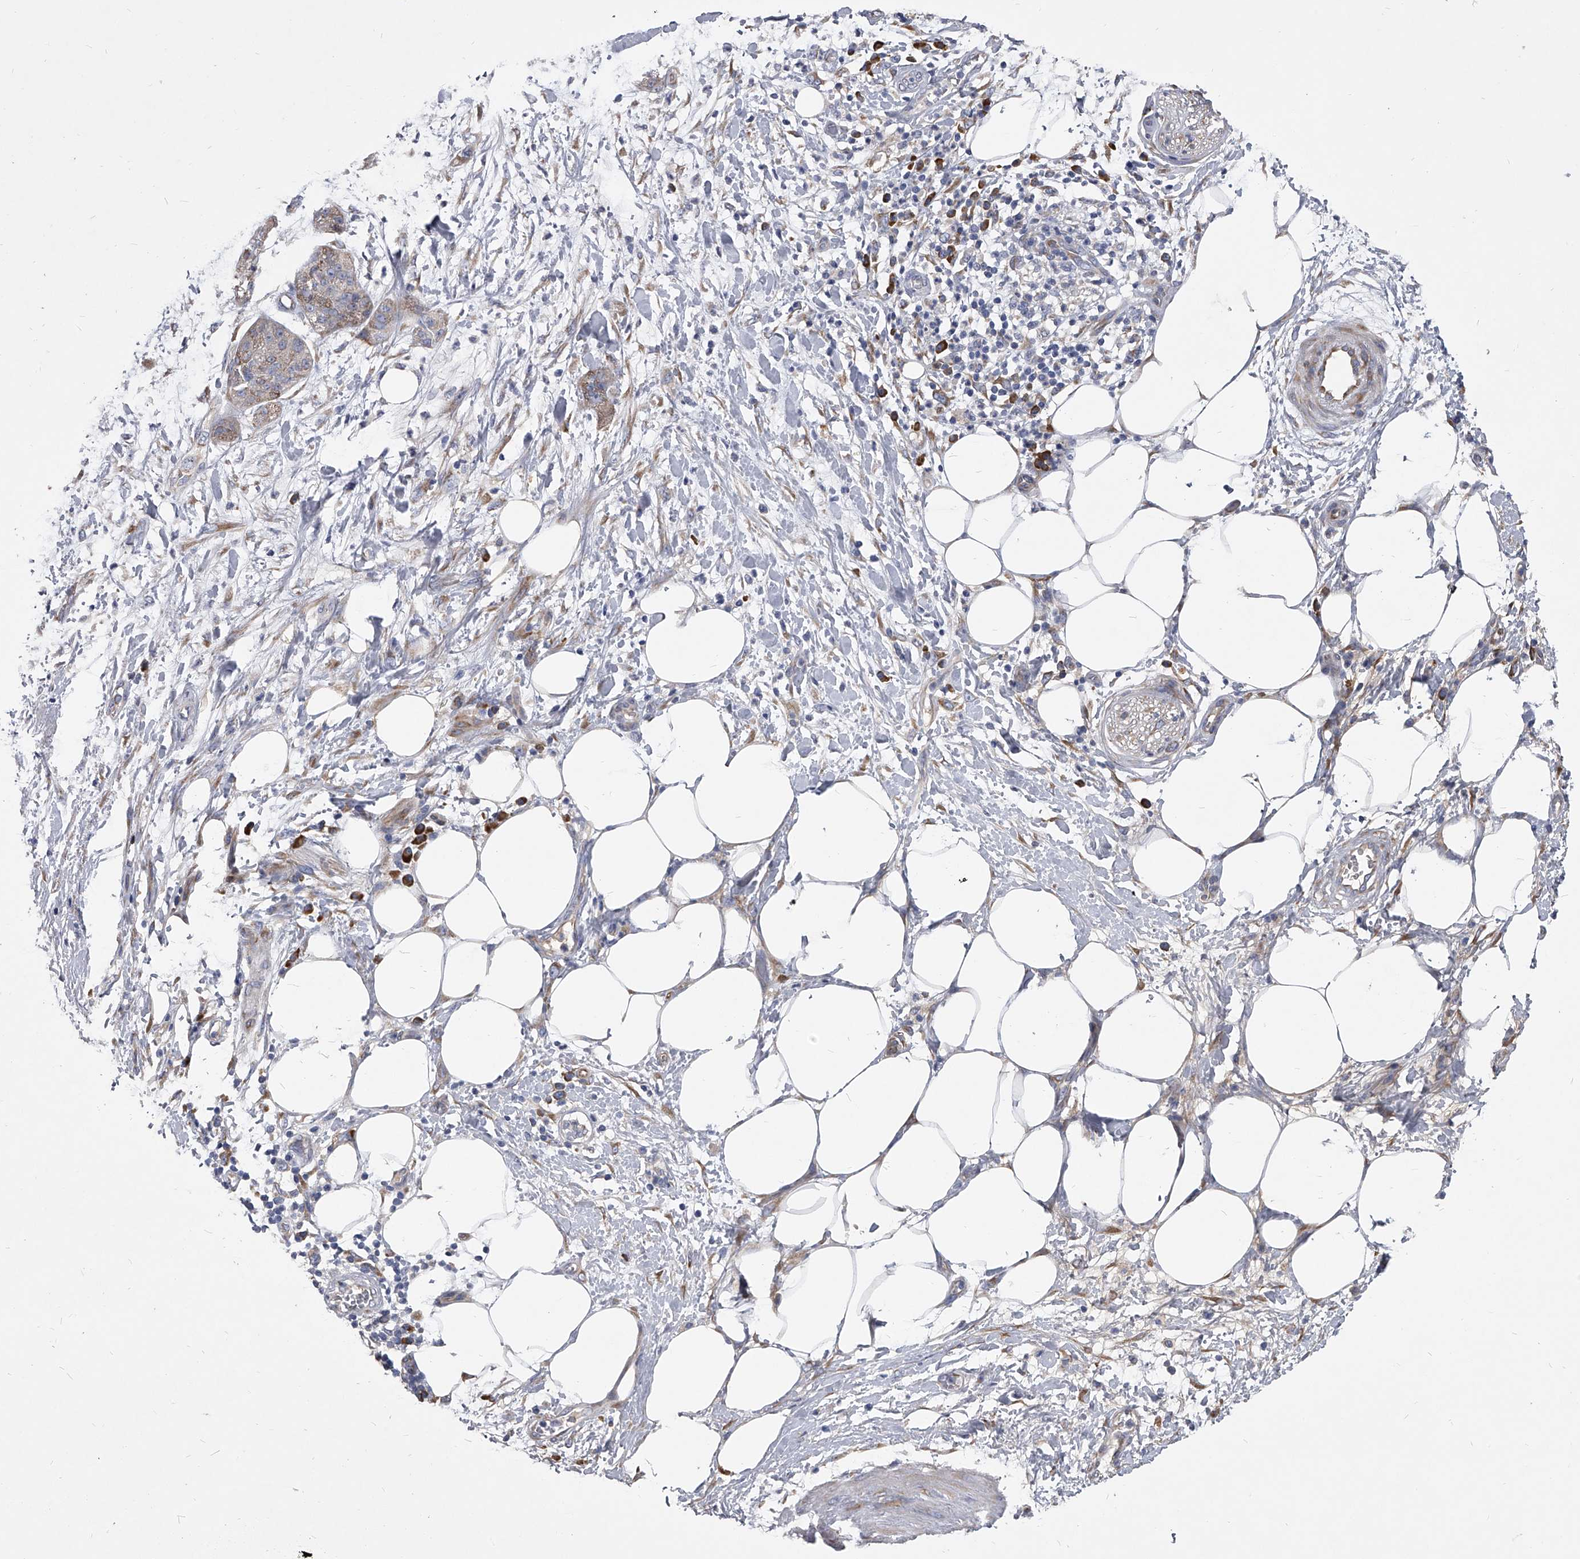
{"staining": {"intensity": "negative", "quantity": "none", "location": "none"}, "tissue": "pancreatic cancer", "cell_type": "Tumor cells", "image_type": "cancer", "snomed": [{"axis": "morphology", "description": "Adenocarcinoma, NOS"}, {"axis": "topography", "description": "Pancreas"}], "caption": "Immunohistochemical staining of human pancreatic adenocarcinoma exhibits no significant expression in tumor cells.", "gene": "CCR4", "patient": {"sex": "female", "age": 78}}